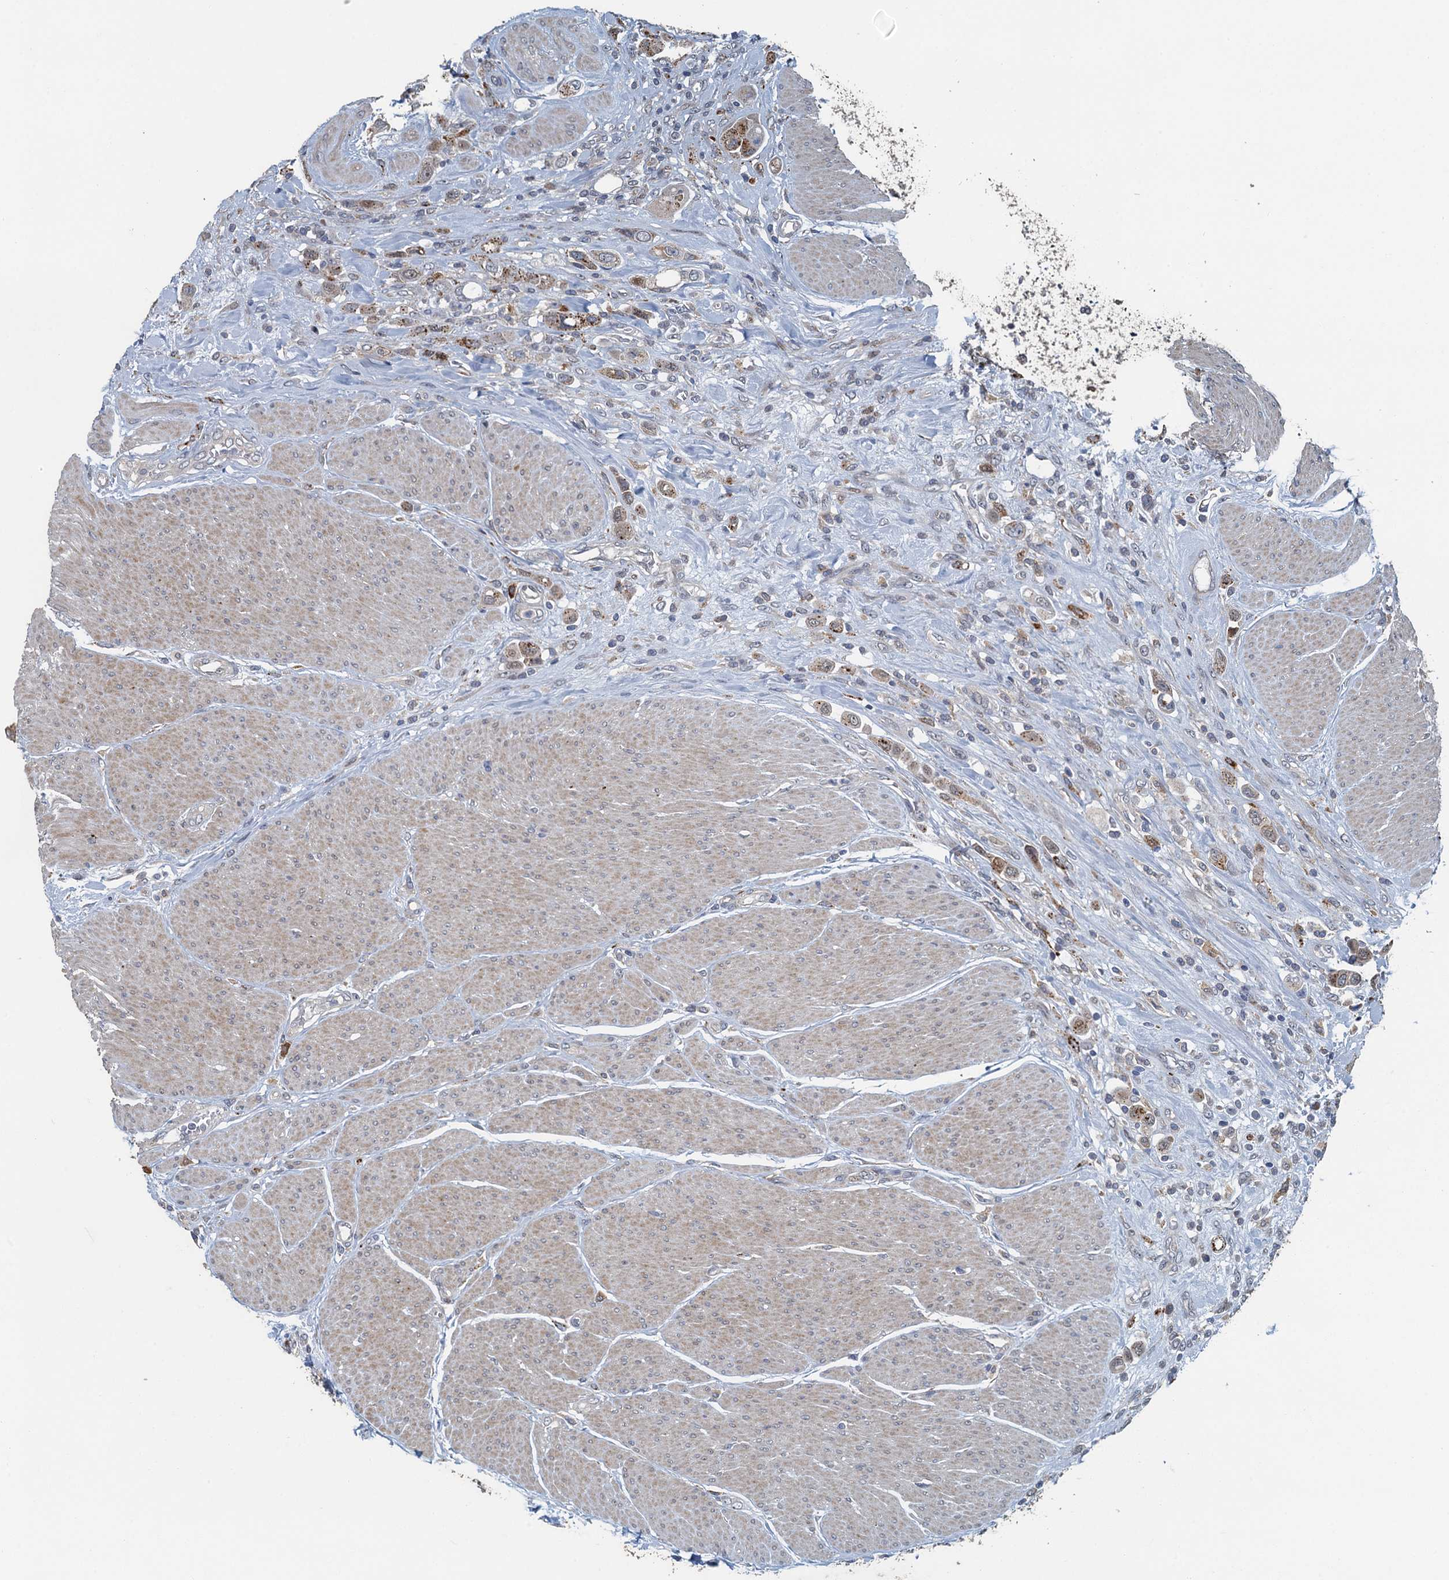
{"staining": {"intensity": "moderate", "quantity": "<25%", "location": "cytoplasmic/membranous"}, "tissue": "urothelial cancer", "cell_type": "Tumor cells", "image_type": "cancer", "snomed": [{"axis": "morphology", "description": "Urothelial carcinoma, High grade"}, {"axis": "topography", "description": "Urinary bladder"}], "caption": "Tumor cells display low levels of moderate cytoplasmic/membranous positivity in approximately <25% of cells in urothelial carcinoma (high-grade). (DAB = brown stain, brightfield microscopy at high magnification).", "gene": "AGRN", "patient": {"sex": "male", "age": 50}}